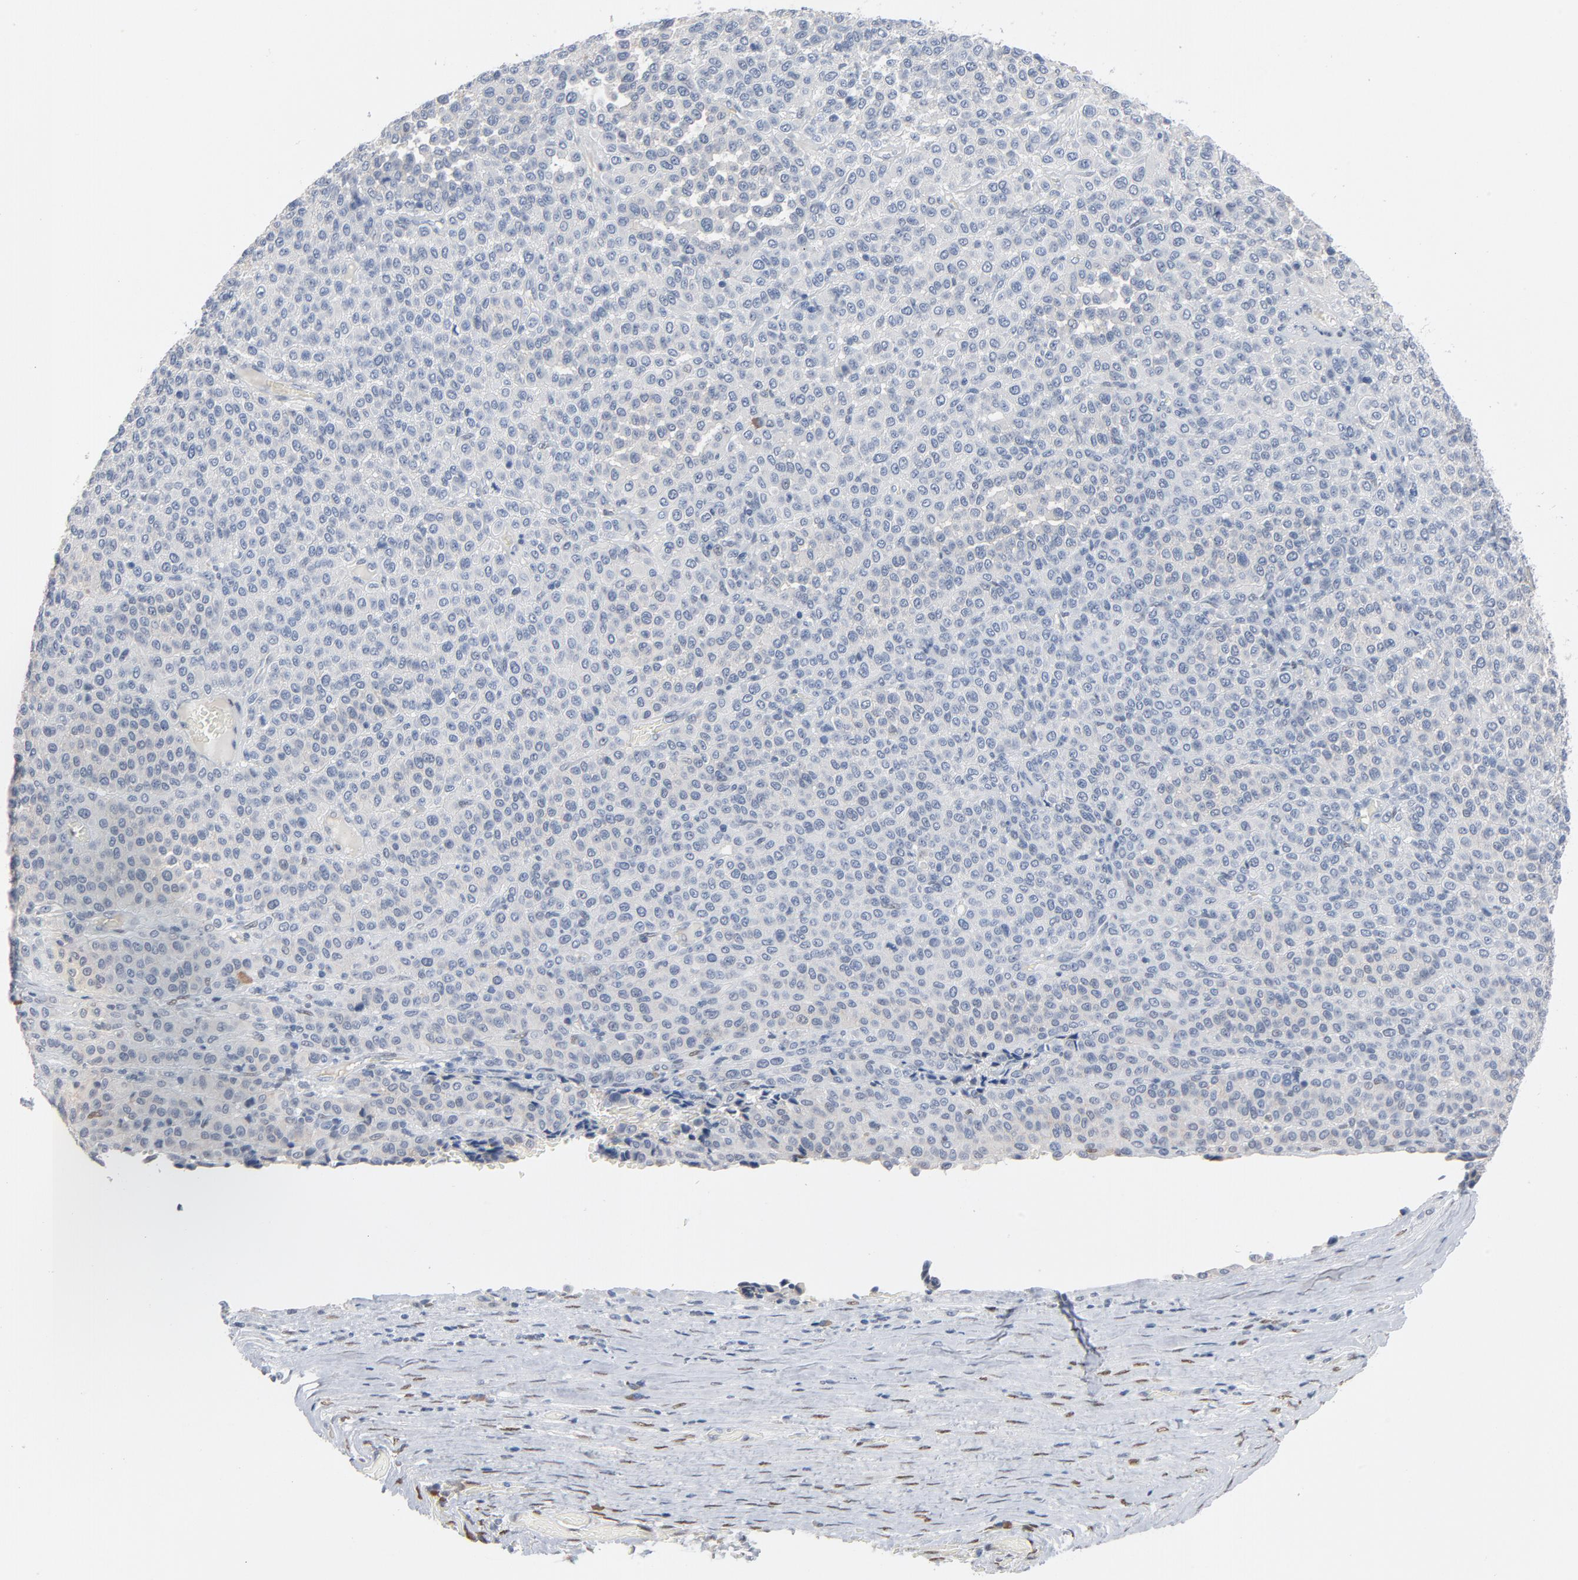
{"staining": {"intensity": "negative", "quantity": "none", "location": "none"}, "tissue": "melanoma", "cell_type": "Tumor cells", "image_type": "cancer", "snomed": [{"axis": "morphology", "description": "Malignant melanoma, Metastatic site"}, {"axis": "topography", "description": "Pancreas"}], "caption": "IHC image of neoplastic tissue: human melanoma stained with DAB (3,3'-diaminobenzidine) exhibits no significant protein staining in tumor cells.", "gene": "FOXP1", "patient": {"sex": "female", "age": 30}}